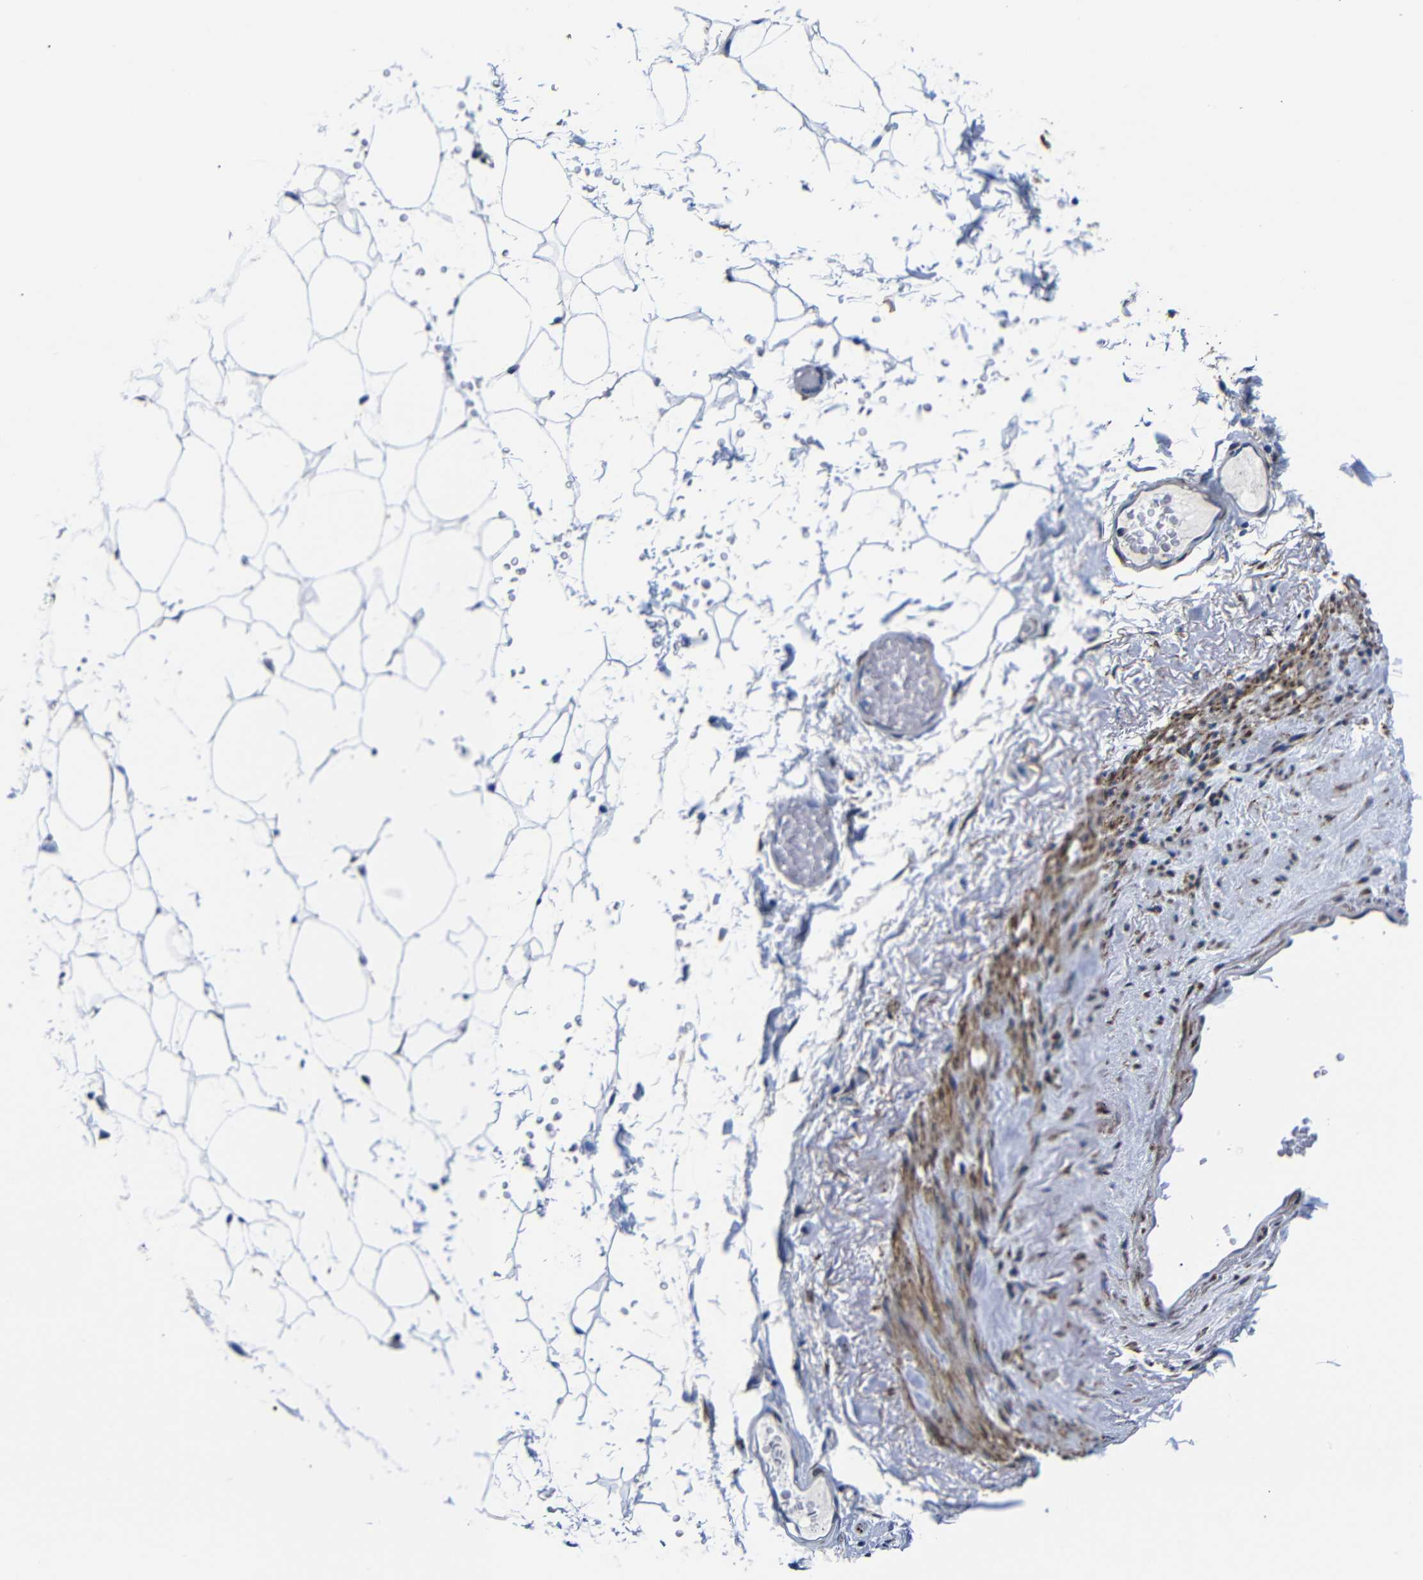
{"staining": {"intensity": "moderate", "quantity": "<25%", "location": "cytoplasmic/membranous"}, "tissue": "adipose tissue", "cell_type": "Adipocytes", "image_type": "normal", "snomed": [{"axis": "morphology", "description": "Normal tissue, NOS"}, {"axis": "topography", "description": "Breast"}, {"axis": "topography", "description": "Soft tissue"}], "caption": "Protein analysis of benign adipose tissue shows moderate cytoplasmic/membranous expression in approximately <25% of adipocytes.", "gene": "LRIG1", "patient": {"sex": "female", "age": 75}}